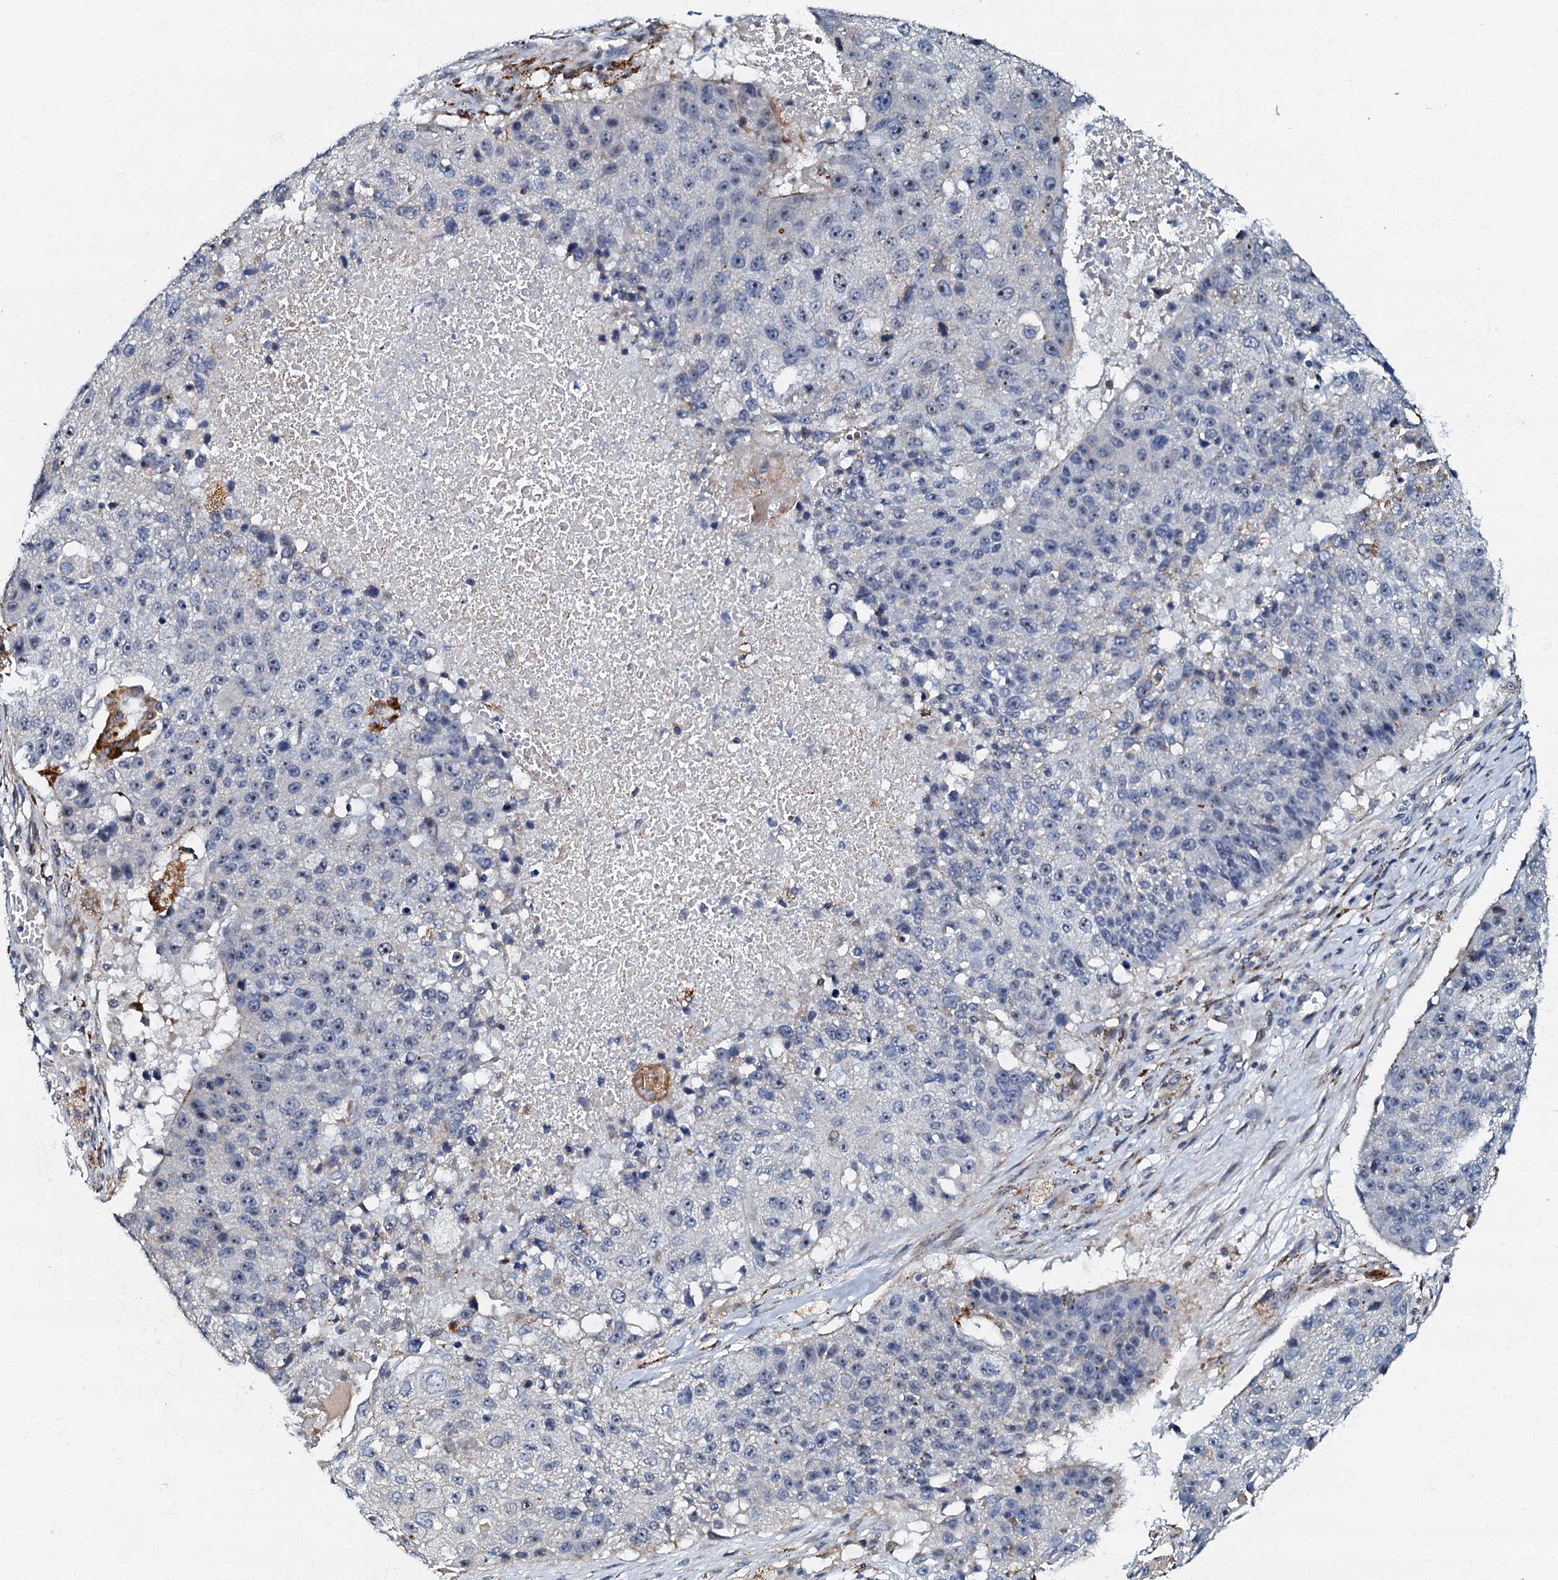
{"staining": {"intensity": "negative", "quantity": "none", "location": "none"}, "tissue": "lung cancer", "cell_type": "Tumor cells", "image_type": "cancer", "snomed": [{"axis": "morphology", "description": "Squamous cell carcinoma, NOS"}, {"axis": "topography", "description": "Lung"}], "caption": "Tumor cells are negative for brown protein staining in squamous cell carcinoma (lung).", "gene": "OLAH", "patient": {"sex": "male", "age": 61}}